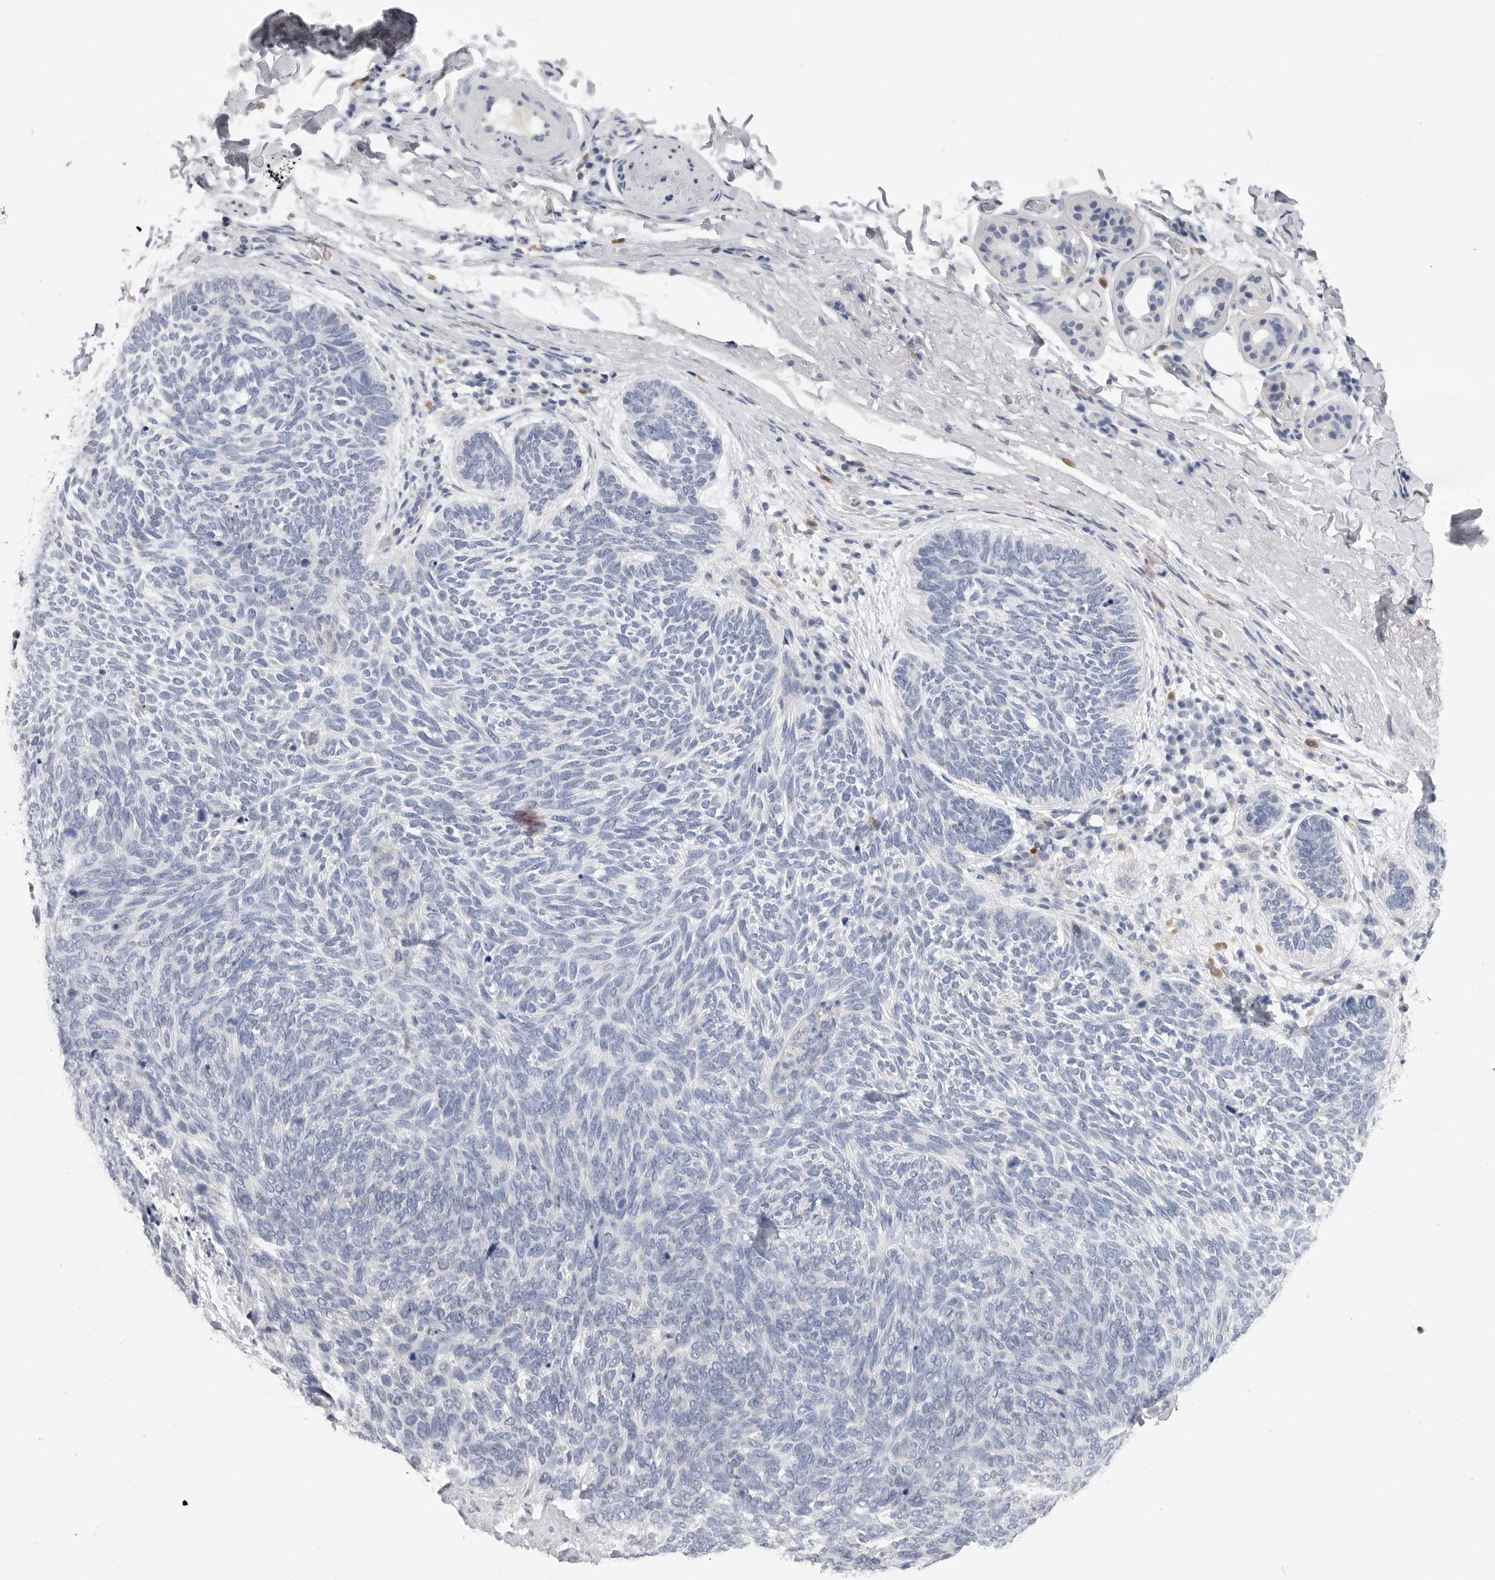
{"staining": {"intensity": "negative", "quantity": "none", "location": "none"}, "tissue": "skin cancer", "cell_type": "Tumor cells", "image_type": "cancer", "snomed": [{"axis": "morphology", "description": "Basal cell carcinoma"}, {"axis": "topography", "description": "Skin"}], "caption": "Skin cancer (basal cell carcinoma) stained for a protein using immunohistochemistry displays no staining tumor cells.", "gene": "DLGAP3", "patient": {"sex": "female", "age": 85}}